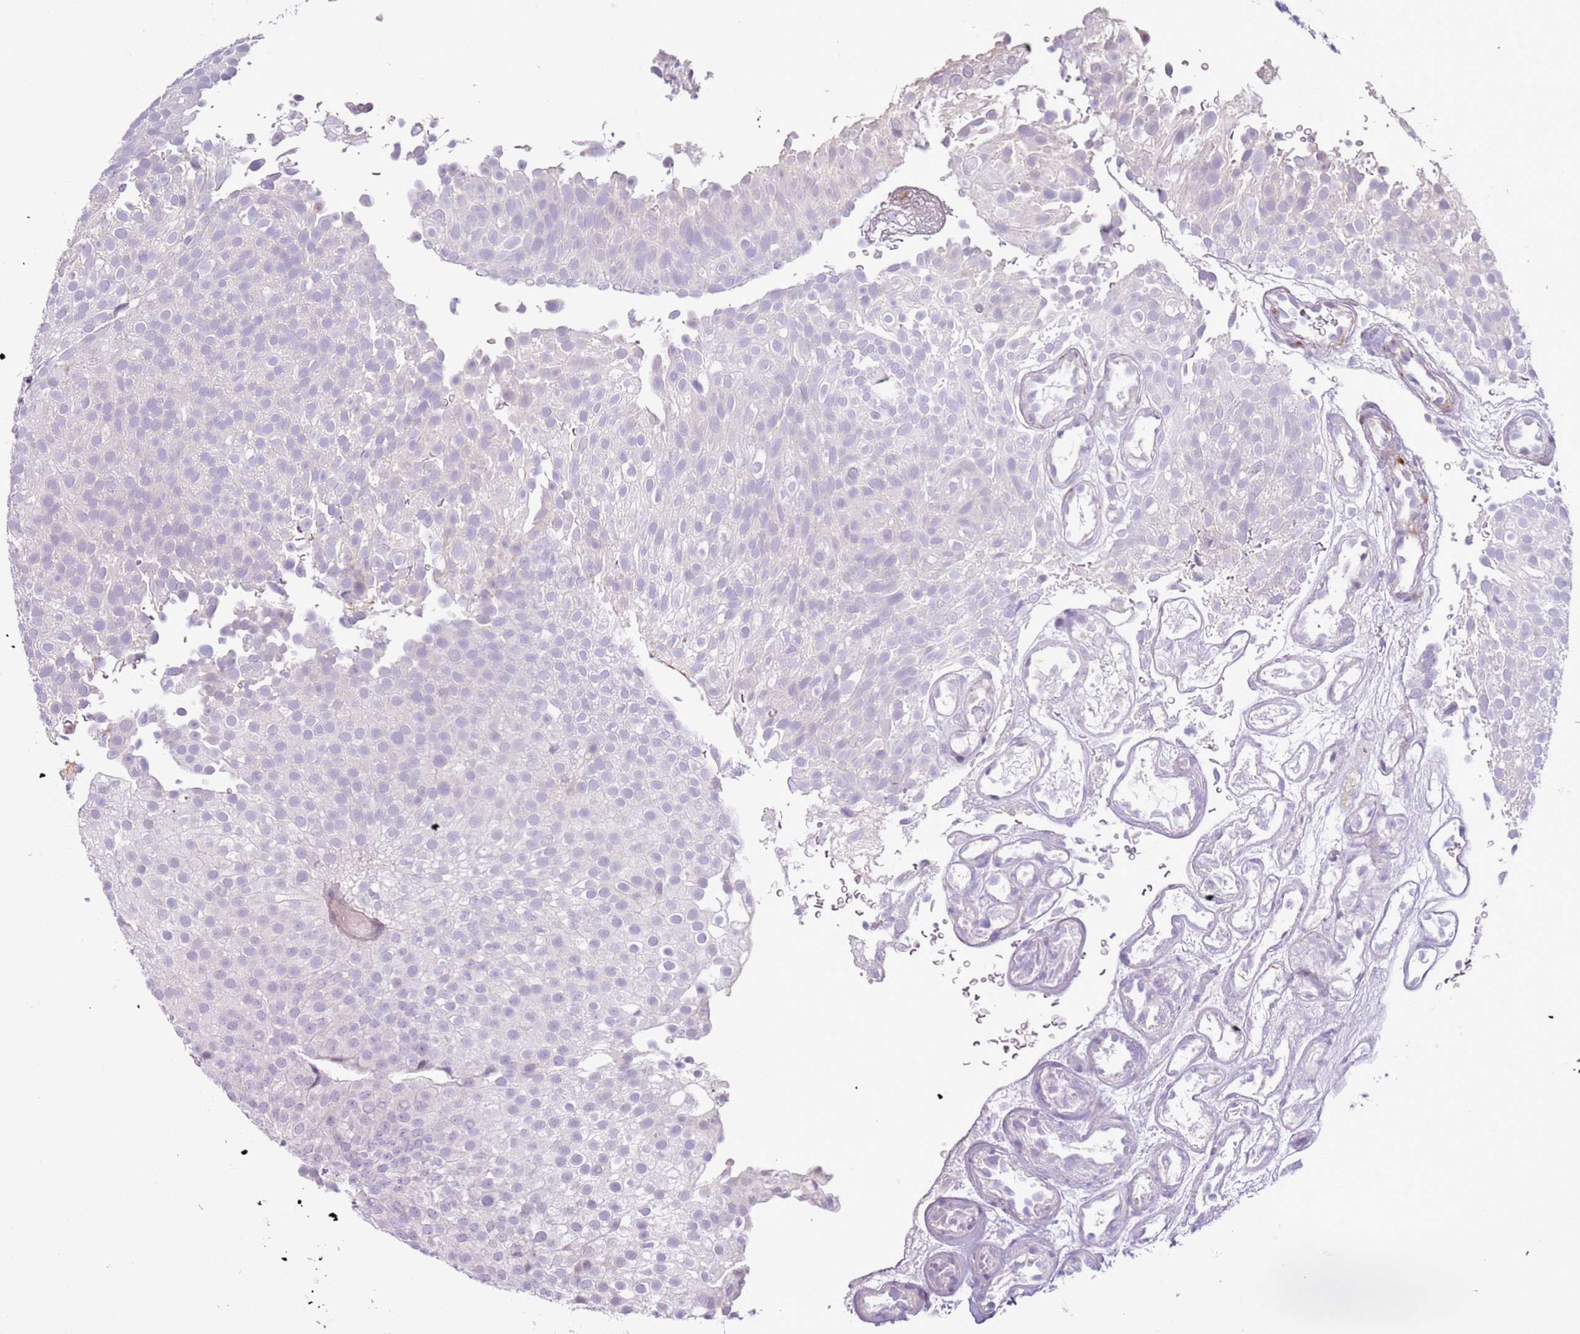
{"staining": {"intensity": "negative", "quantity": "none", "location": "none"}, "tissue": "urothelial cancer", "cell_type": "Tumor cells", "image_type": "cancer", "snomed": [{"axis": "morphology", "description": "Urothelial carcinoma, Low grade"}, {"axis": "topography", "description": "Urinary bladder"}], "caption": "Immunohistochemistry (IHC) histopathology image of human urothelial cancer stained for a protein (brown), which displays no staining in tumor cells.", "gene": "ZNF239", "patient": {"sex": "male", "age": 78}}